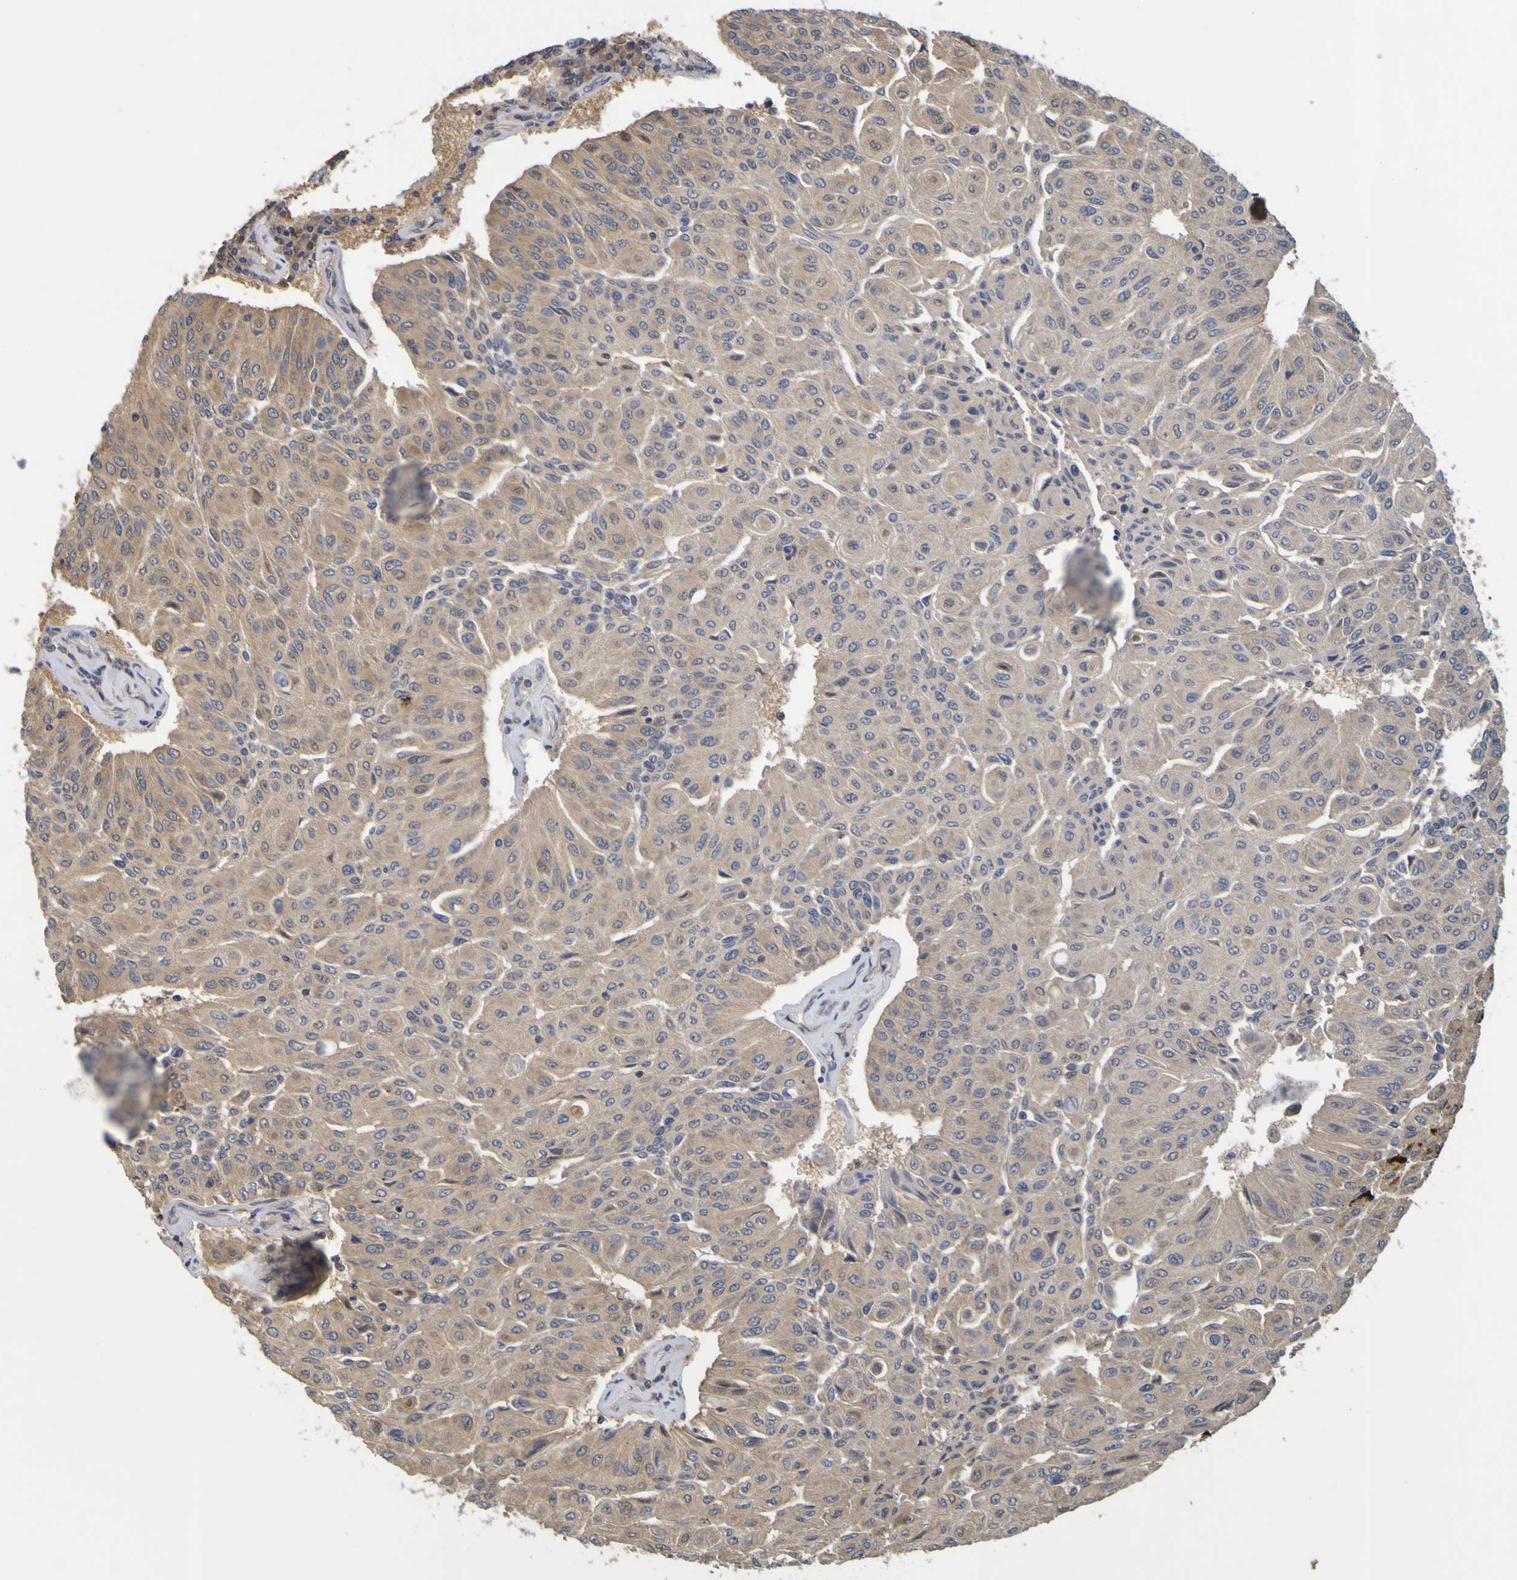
{"staining": {"intensity": "weak", "quantity": "25%-75%", "location": "cytoplasmic/membranous"}, "tissue": "urothelial cancer", "cell_type": "Tumor cells", "image_type": "cancer", "snomed": [{"axis": "morphology", "description": "Urothelial carcinoma, High grade"}, {"axis": "topography", "description": "Urinary bladder"}], "caption": "An image of human urothelial cancer stained for a protein displays weak cytoplasmic/membranous brown staining in tumor cells. The protein is shown in brown color, while the nuclei are stained blue.", "gene": "OCRL", "patient": {"sex": "male", "age": 66}}